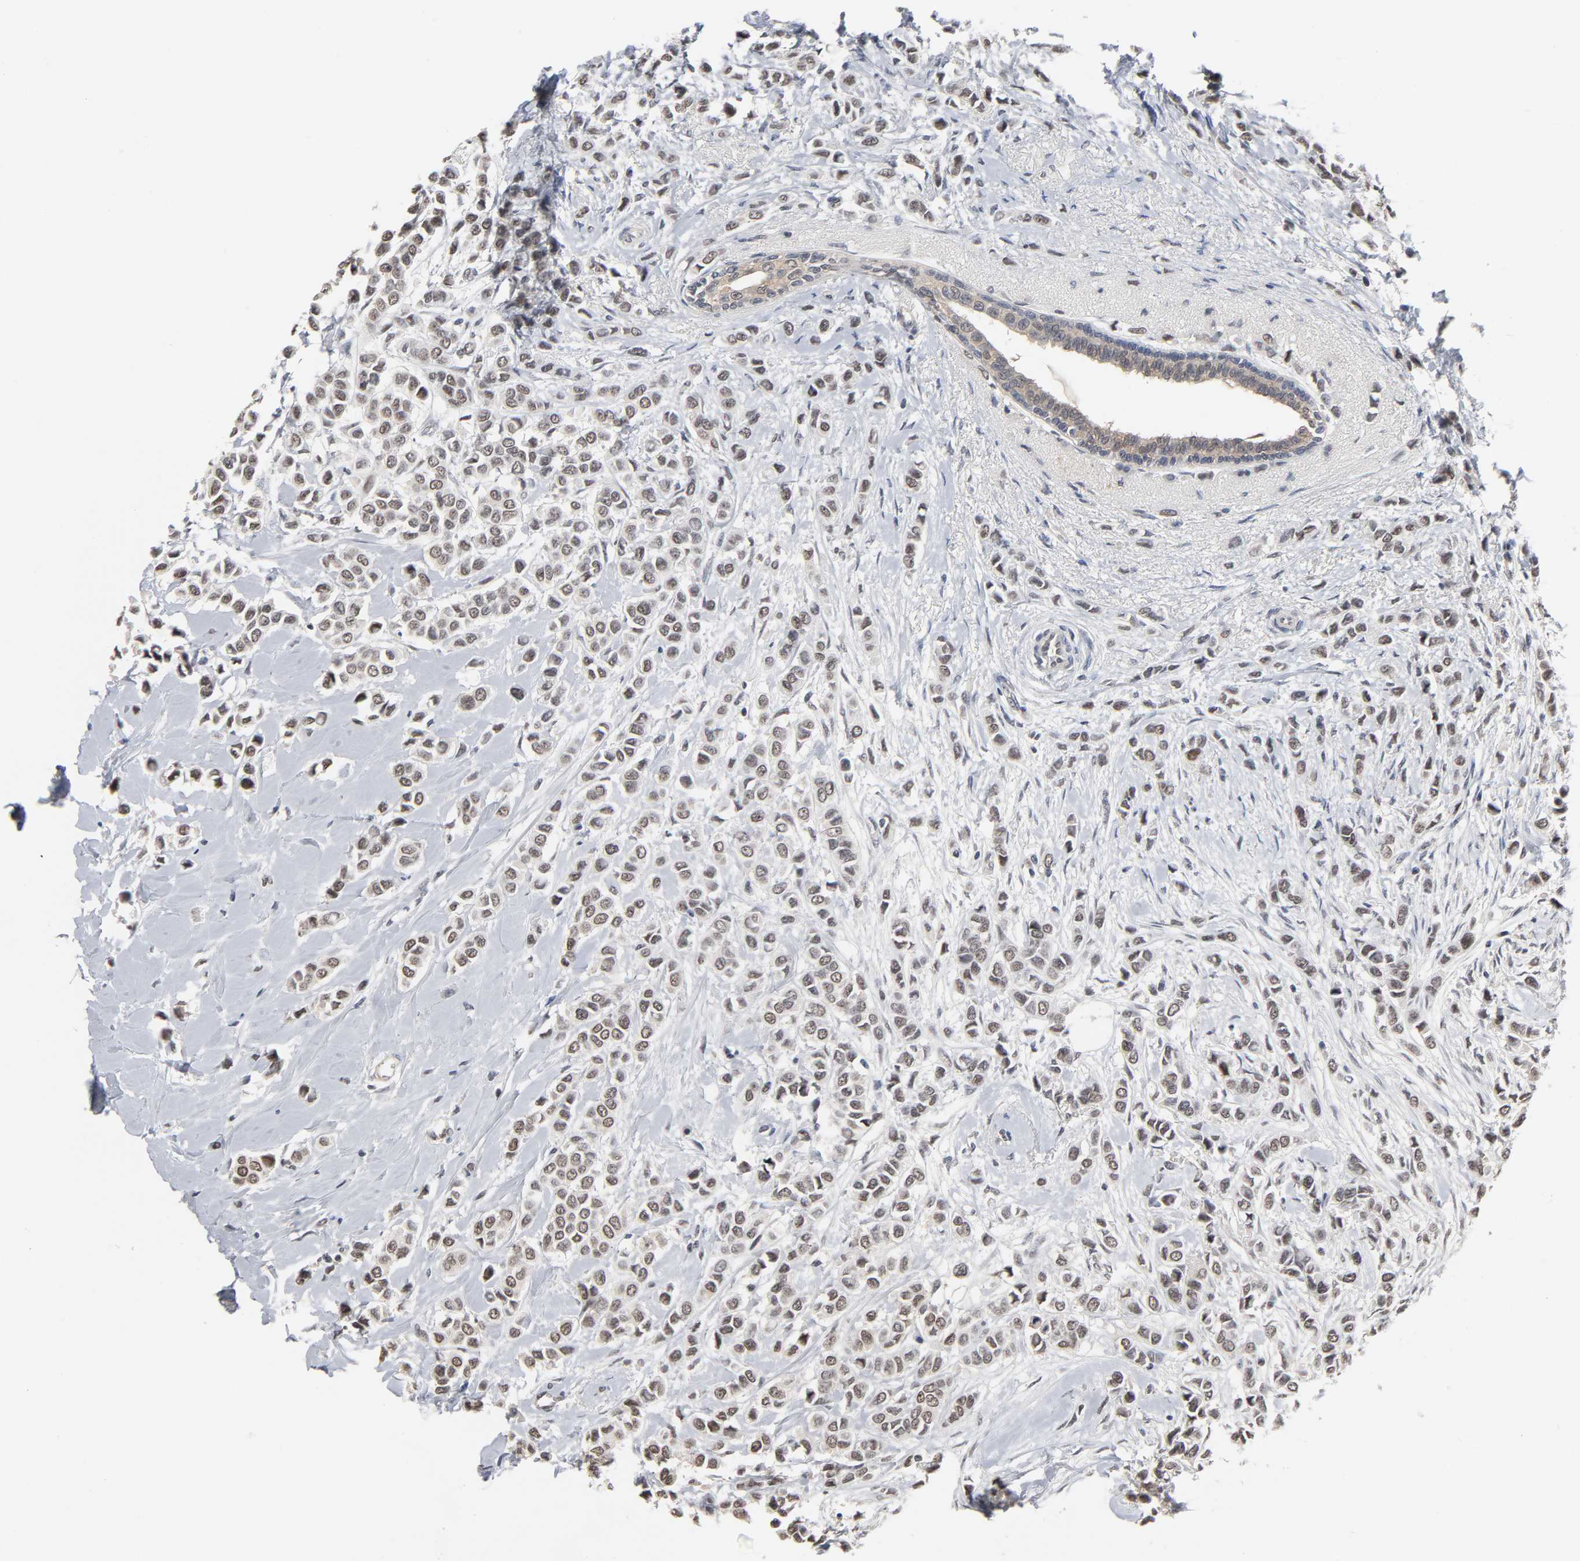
{"staining": {"intensity": "weak", "quantity": ">75%", "location": "nuclear"}, "tissue": "breast cancer", "cell_type": "Tumor cells", "image_type": "cancer", "snomed": [{"axis": "morphology", "description": "Lobular carcinoma"}, {"axis": "topography", "description": "Breast"}], "caption": "This histopathology image shows immunohistochemistry (IHC) staining of breast cancer, with low weak nuclear positivity in approximately >75% of tumor cells.", "gene": "HTR1E", "patient": {"sex": "female", "age": 51}}